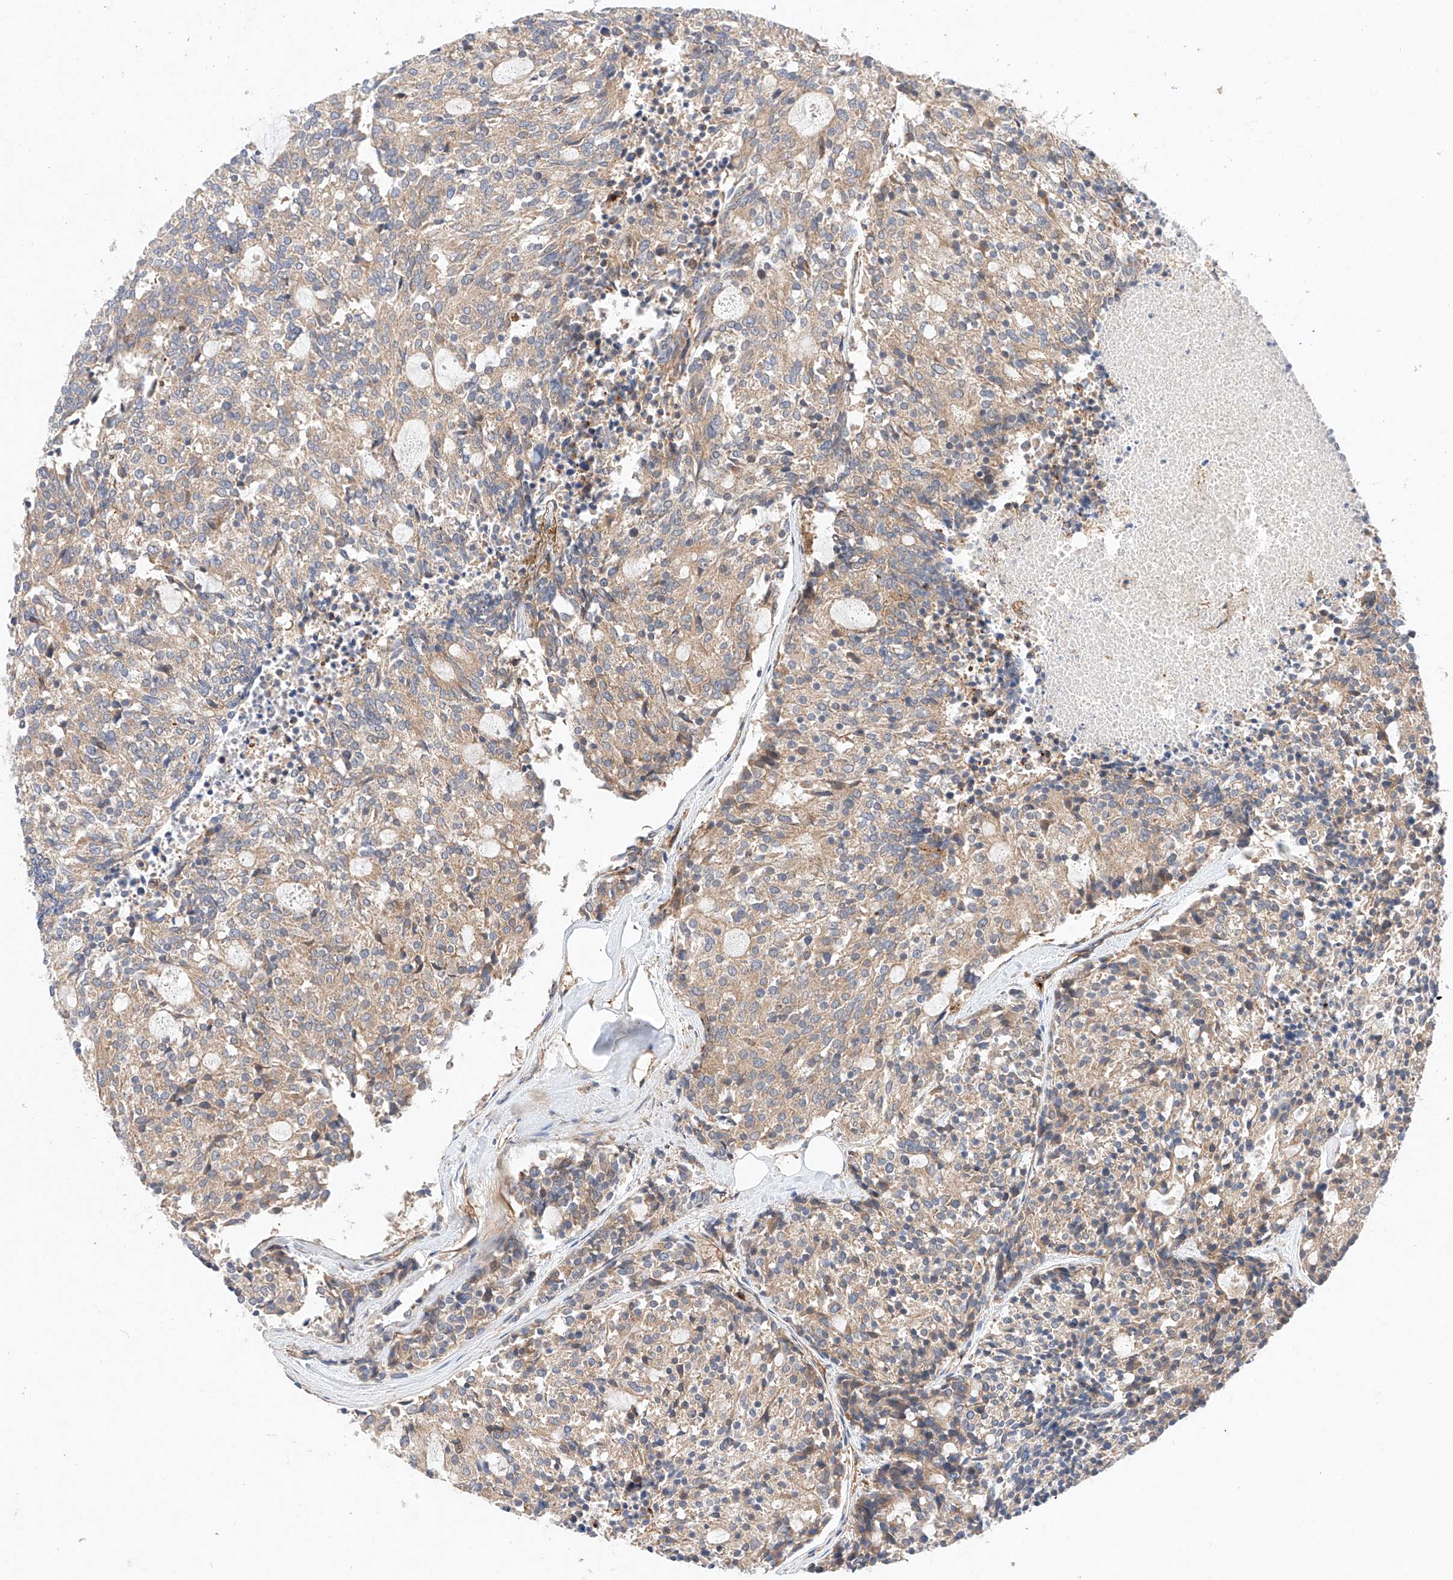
{"staining": {"intensity": "weak", "quantity": ">75%", "location": "cytoplasmic/membranous"}, "tissue": "carcinoid", "cell_type": "Tumor cells", "image_type": "cancer", "snomed": [{"axis": "morphology", "description": "Carcinoid, malignant, NOS"}, {"axis": "topography", "description": "Pancreas"}], "caption": "Carcinoid (malignant) stained with a brown dye demonstrates weak cytoplasmic/membranous positive expression in about >75% of tumor cells.", "gene": "RAB23", "patient": {"sex": "female", "age": 54}}